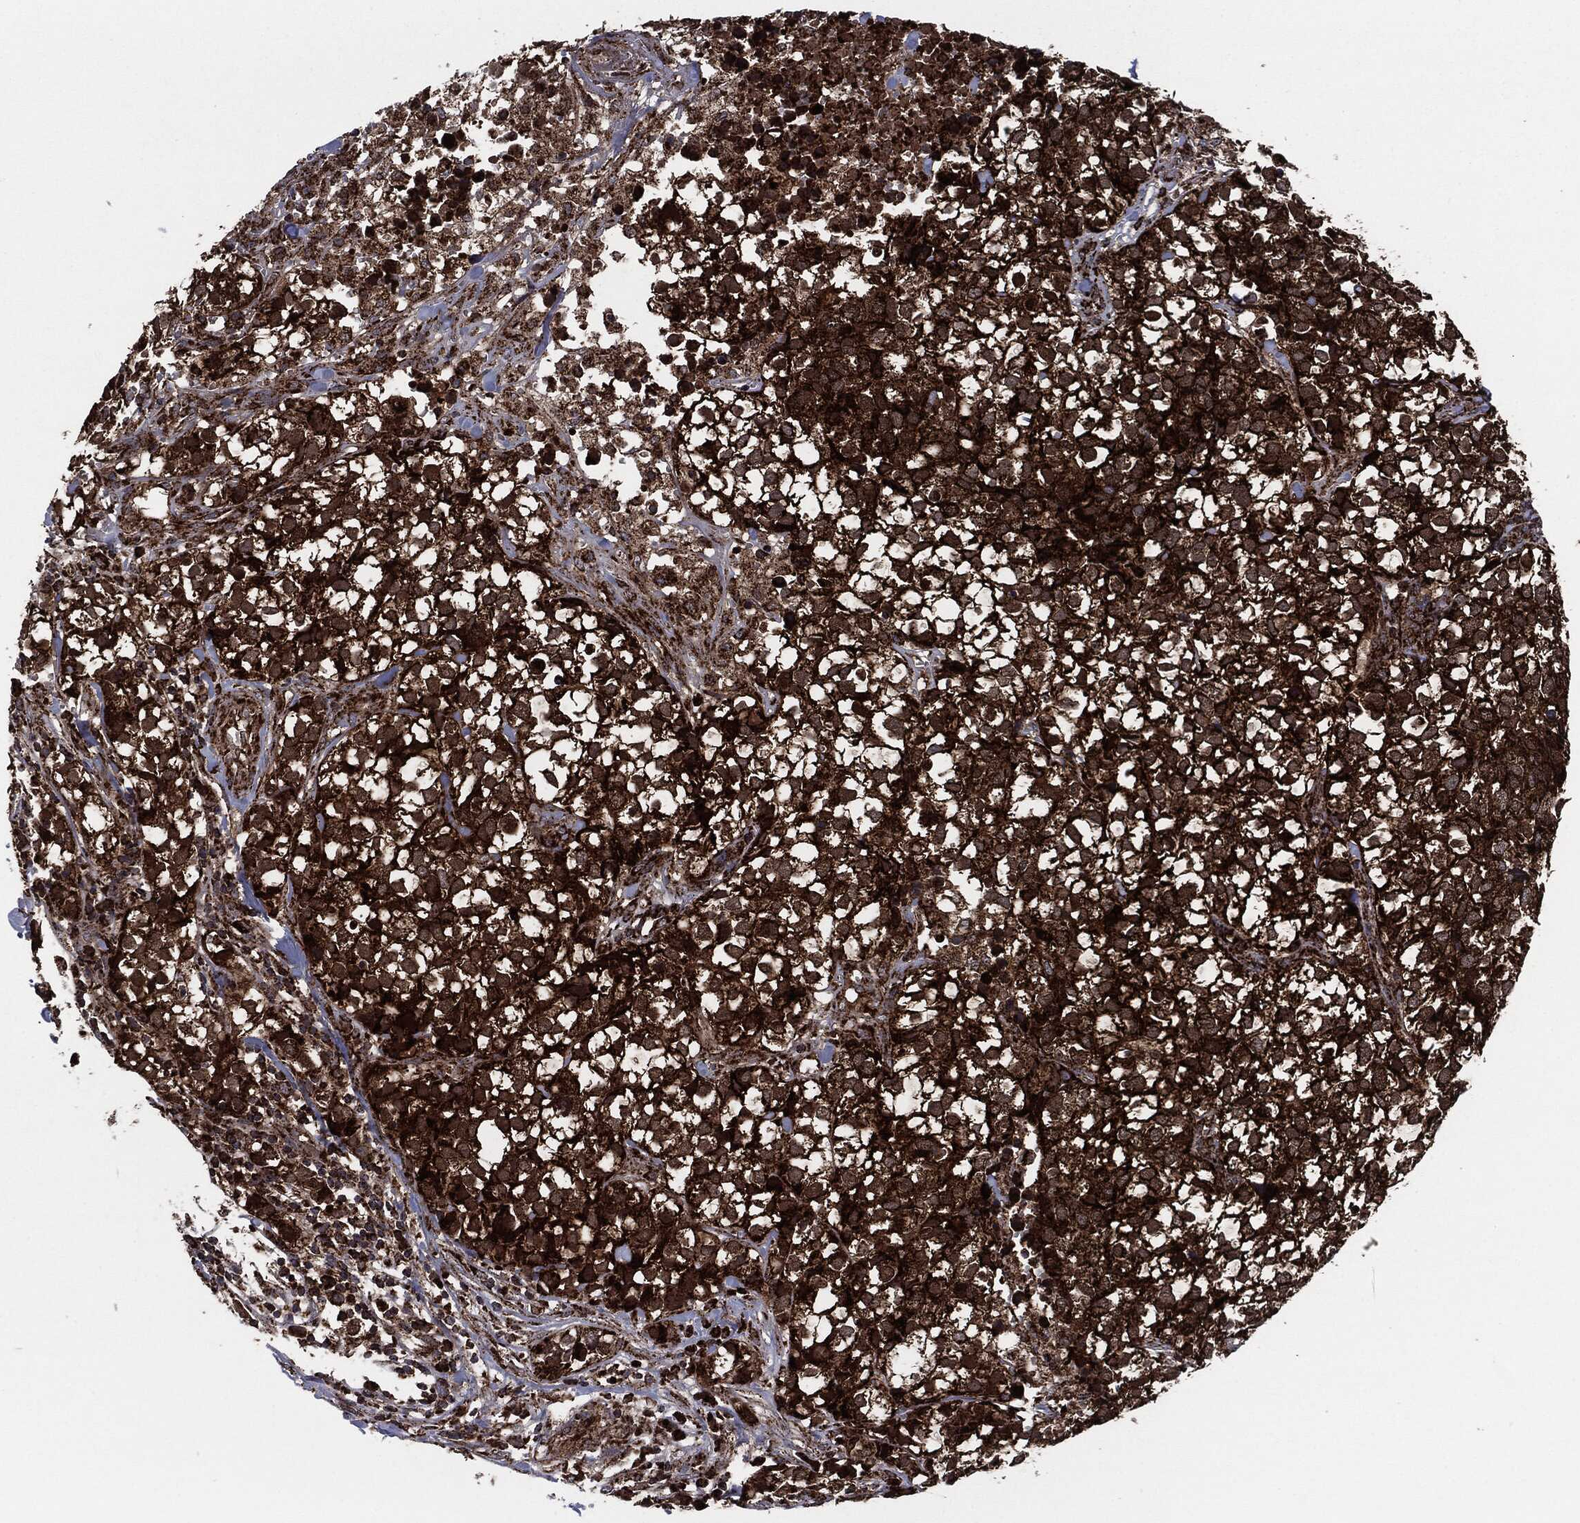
{"staining": {"intensity": "strong", "quantity": ">75%", "location": "cytoplasmic/membranous"}, "tissue": "breast cancer", "cell_type": "Tumor cells", "image_type": "cancer", "snomed": [{"axis": "morphology", "description": "Duct carcinoma"}, {"axis": "topography", "description": "Breast"}], "caption": "Infiltrating ductal carcinoma (breast) tissue reveals strong cytoplasmic/membranous staining in approximately >75% of tumor cells, visualized by immunohistochemistry.", "gene": "FH", "patient": {"sex": "female", "age": 30}}